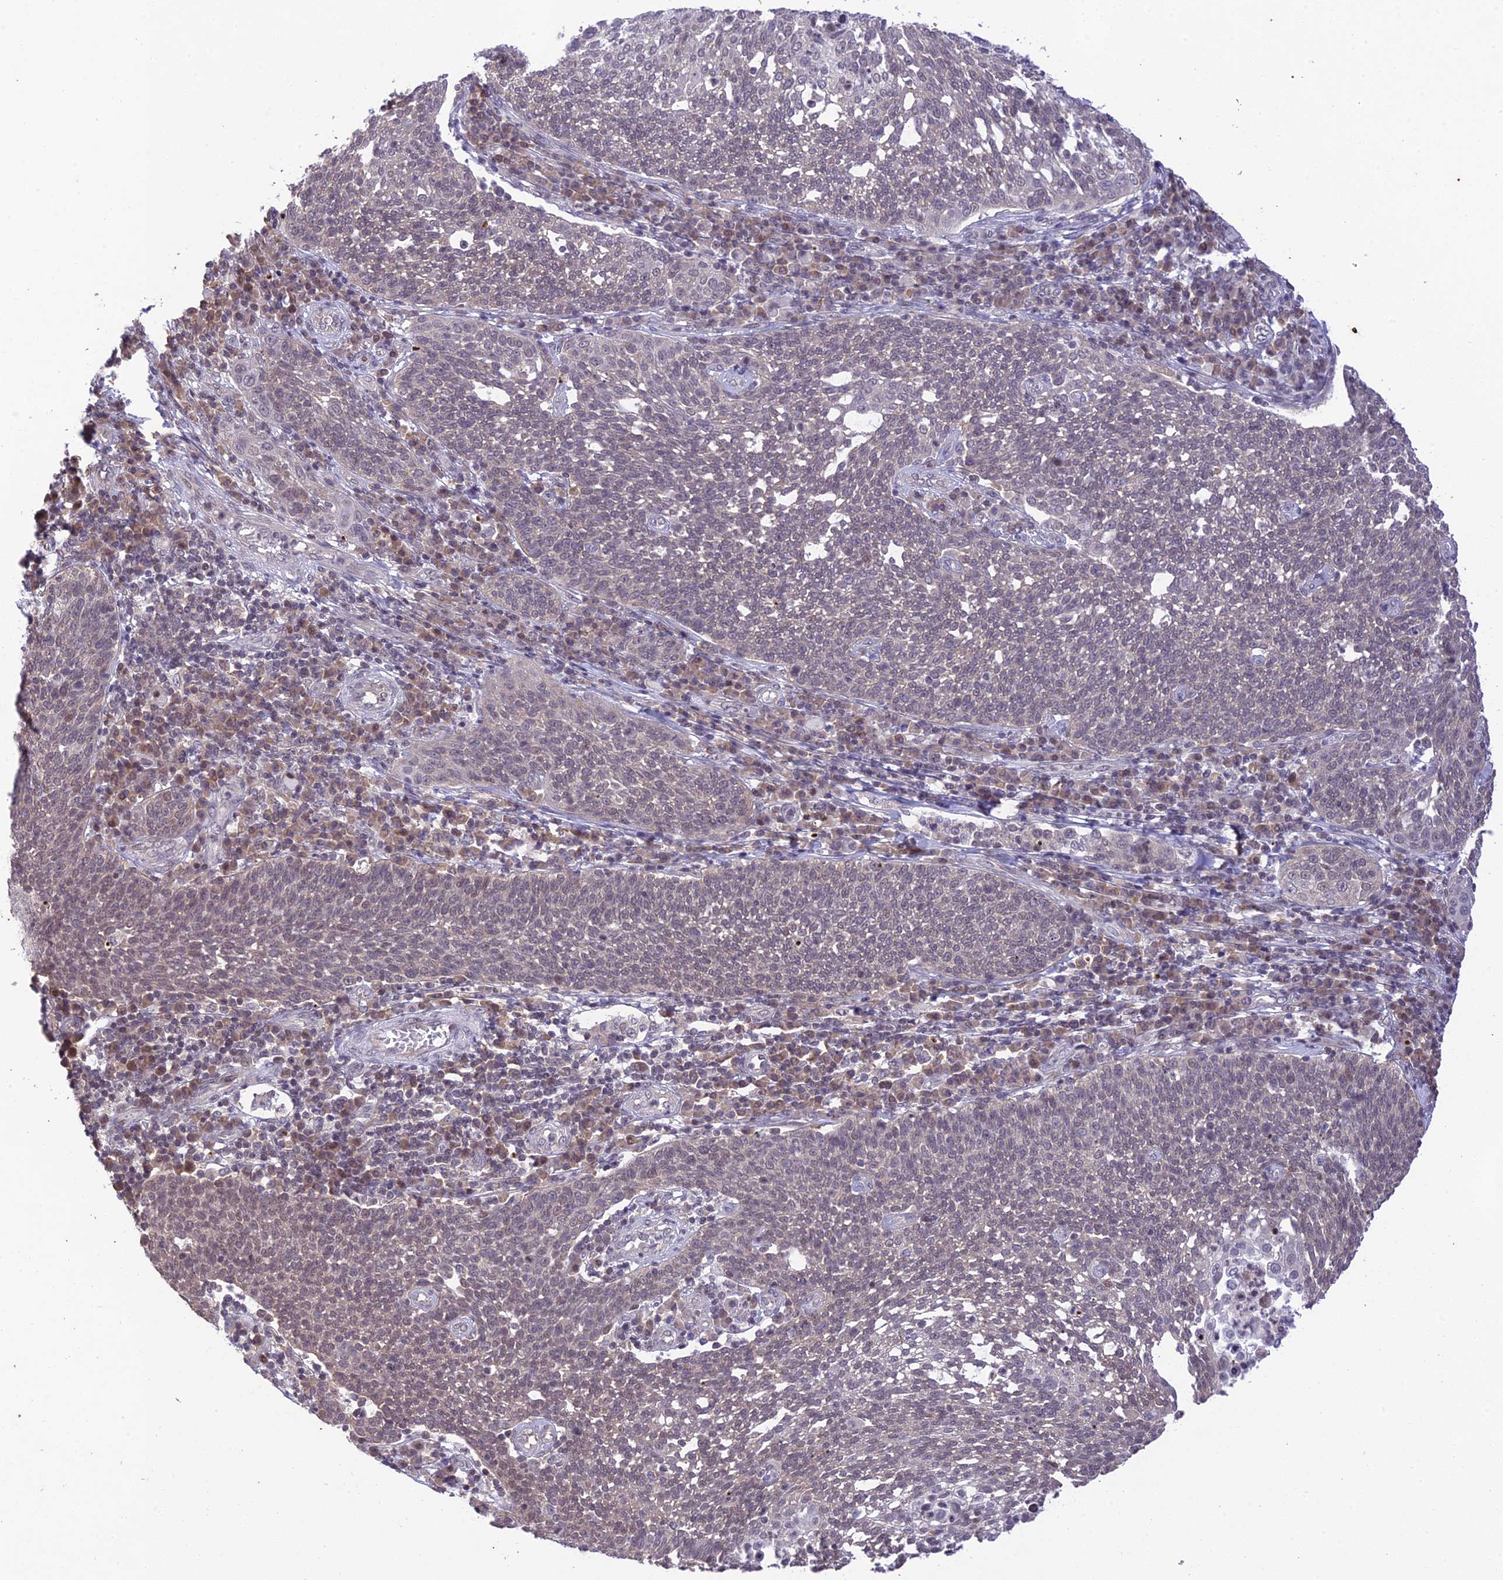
{"staining": {"intensity": "negative", "quantity": "none", "location": "none"}, "tissue": "cervical cancer", "cell_type": "Tumor cells", "image_type": "cancer", "snomed": [{"axis": "morphology", "description": "Squamous cell carcinoma, NOS"}, {"axis": "topography", "description": "Cervix"}], "caption": "A high-resolution image shows IHC staining of cervical squamous cell carcinoma, which exhibits no significant expression in tumor cells.", "gene": "TEKT1", "patient": {"sex": "female", "age": 34}}